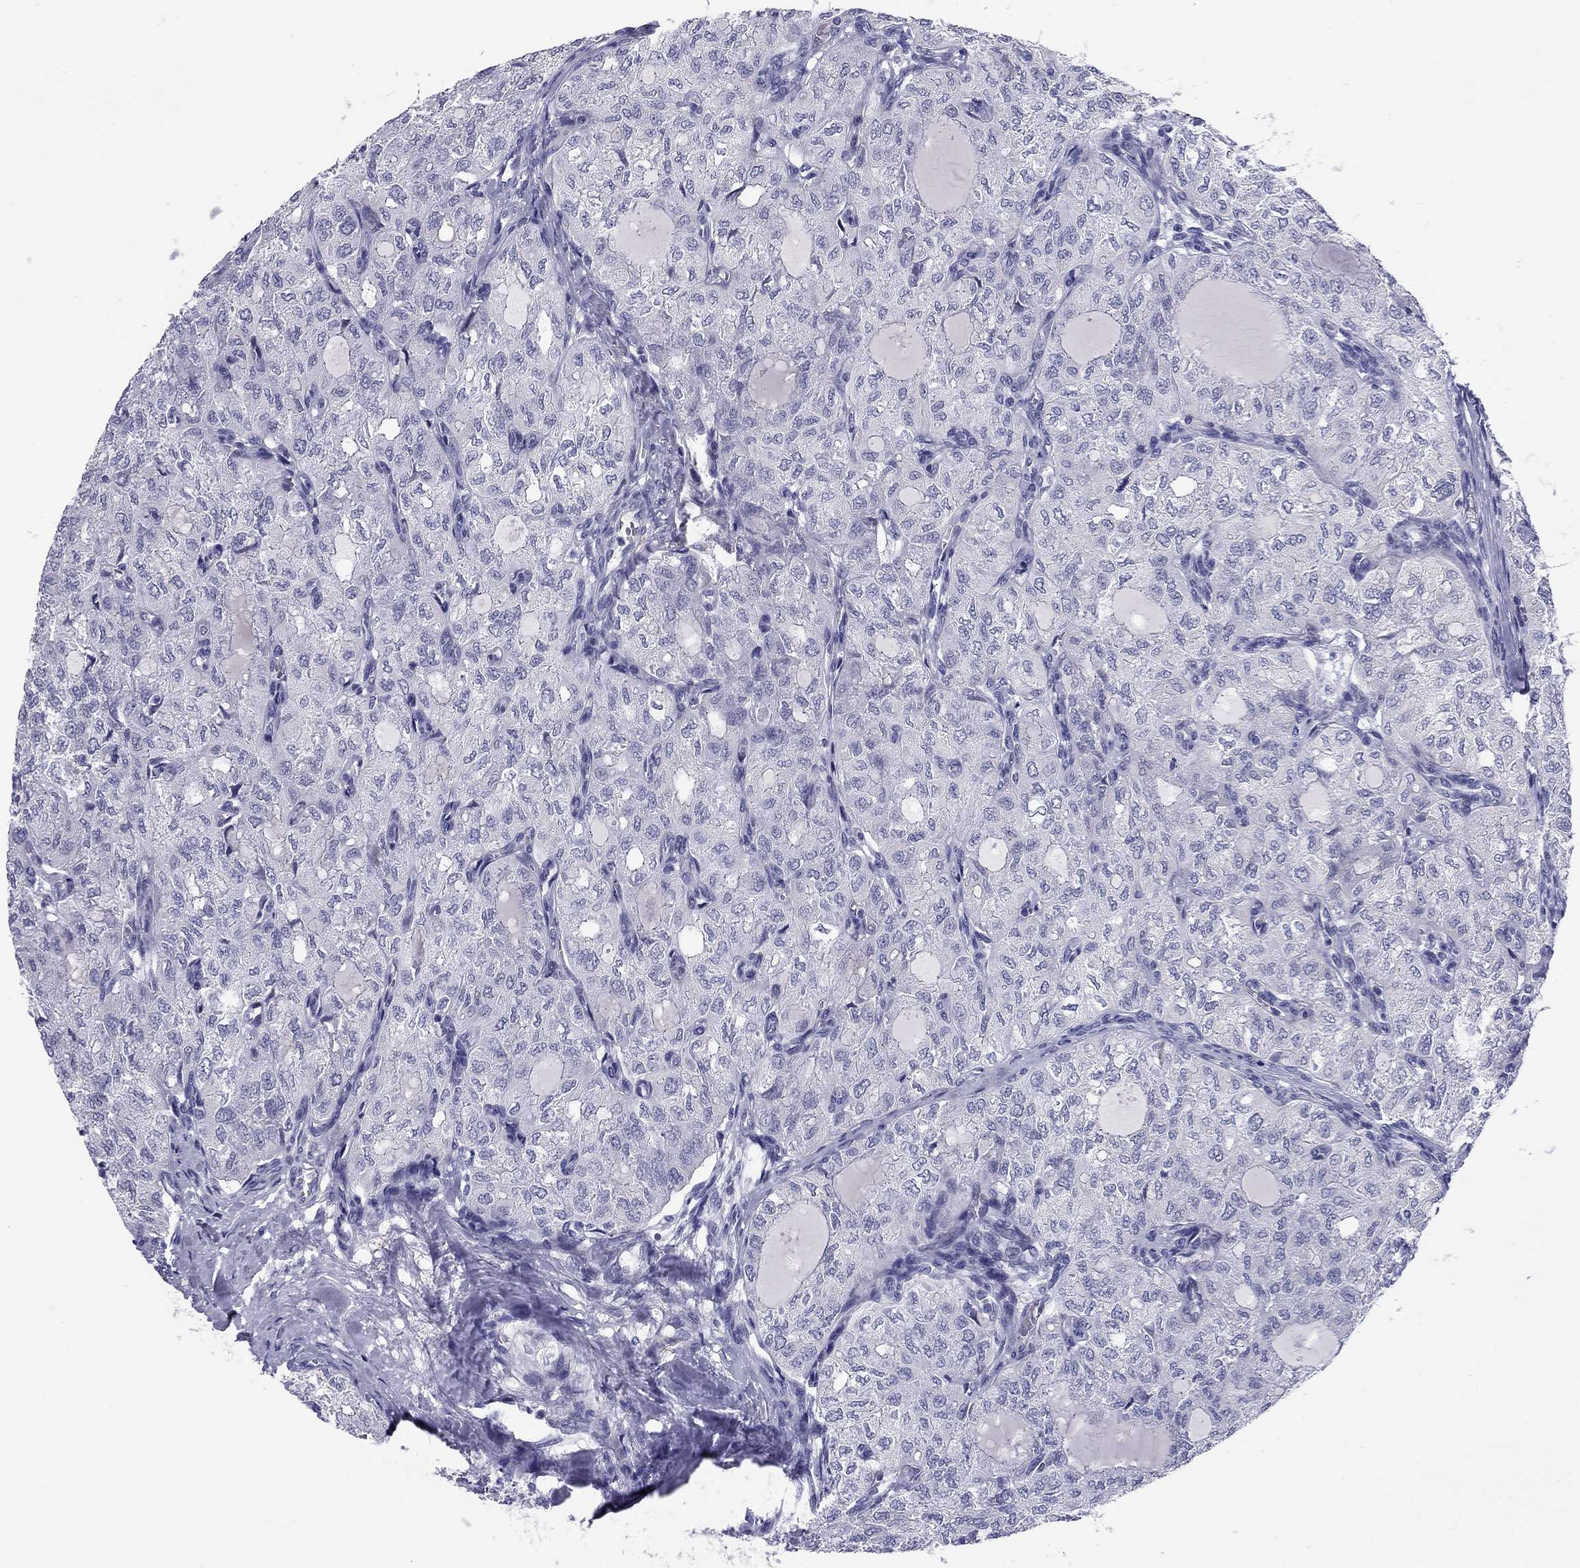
{"staining": {"intensity": "negative", "quantity": "none", "location": "none"}, "tissue": "thyroid cancer", "cell_type": "Tumor cells", "image_type": "cancer", "snomed": [{"axis": "morphology", "description": "Follicular adenoma carcinoma, NOS"}, {"axis": "topography", "description": "Thyroid gland"}], "caption": "A histopathology image of thyroid cancer stained for a protein exhibits no brown staining in tumor cells.", "gene": "C8orf88", "patient": {"sex": "male", "age": 75}}